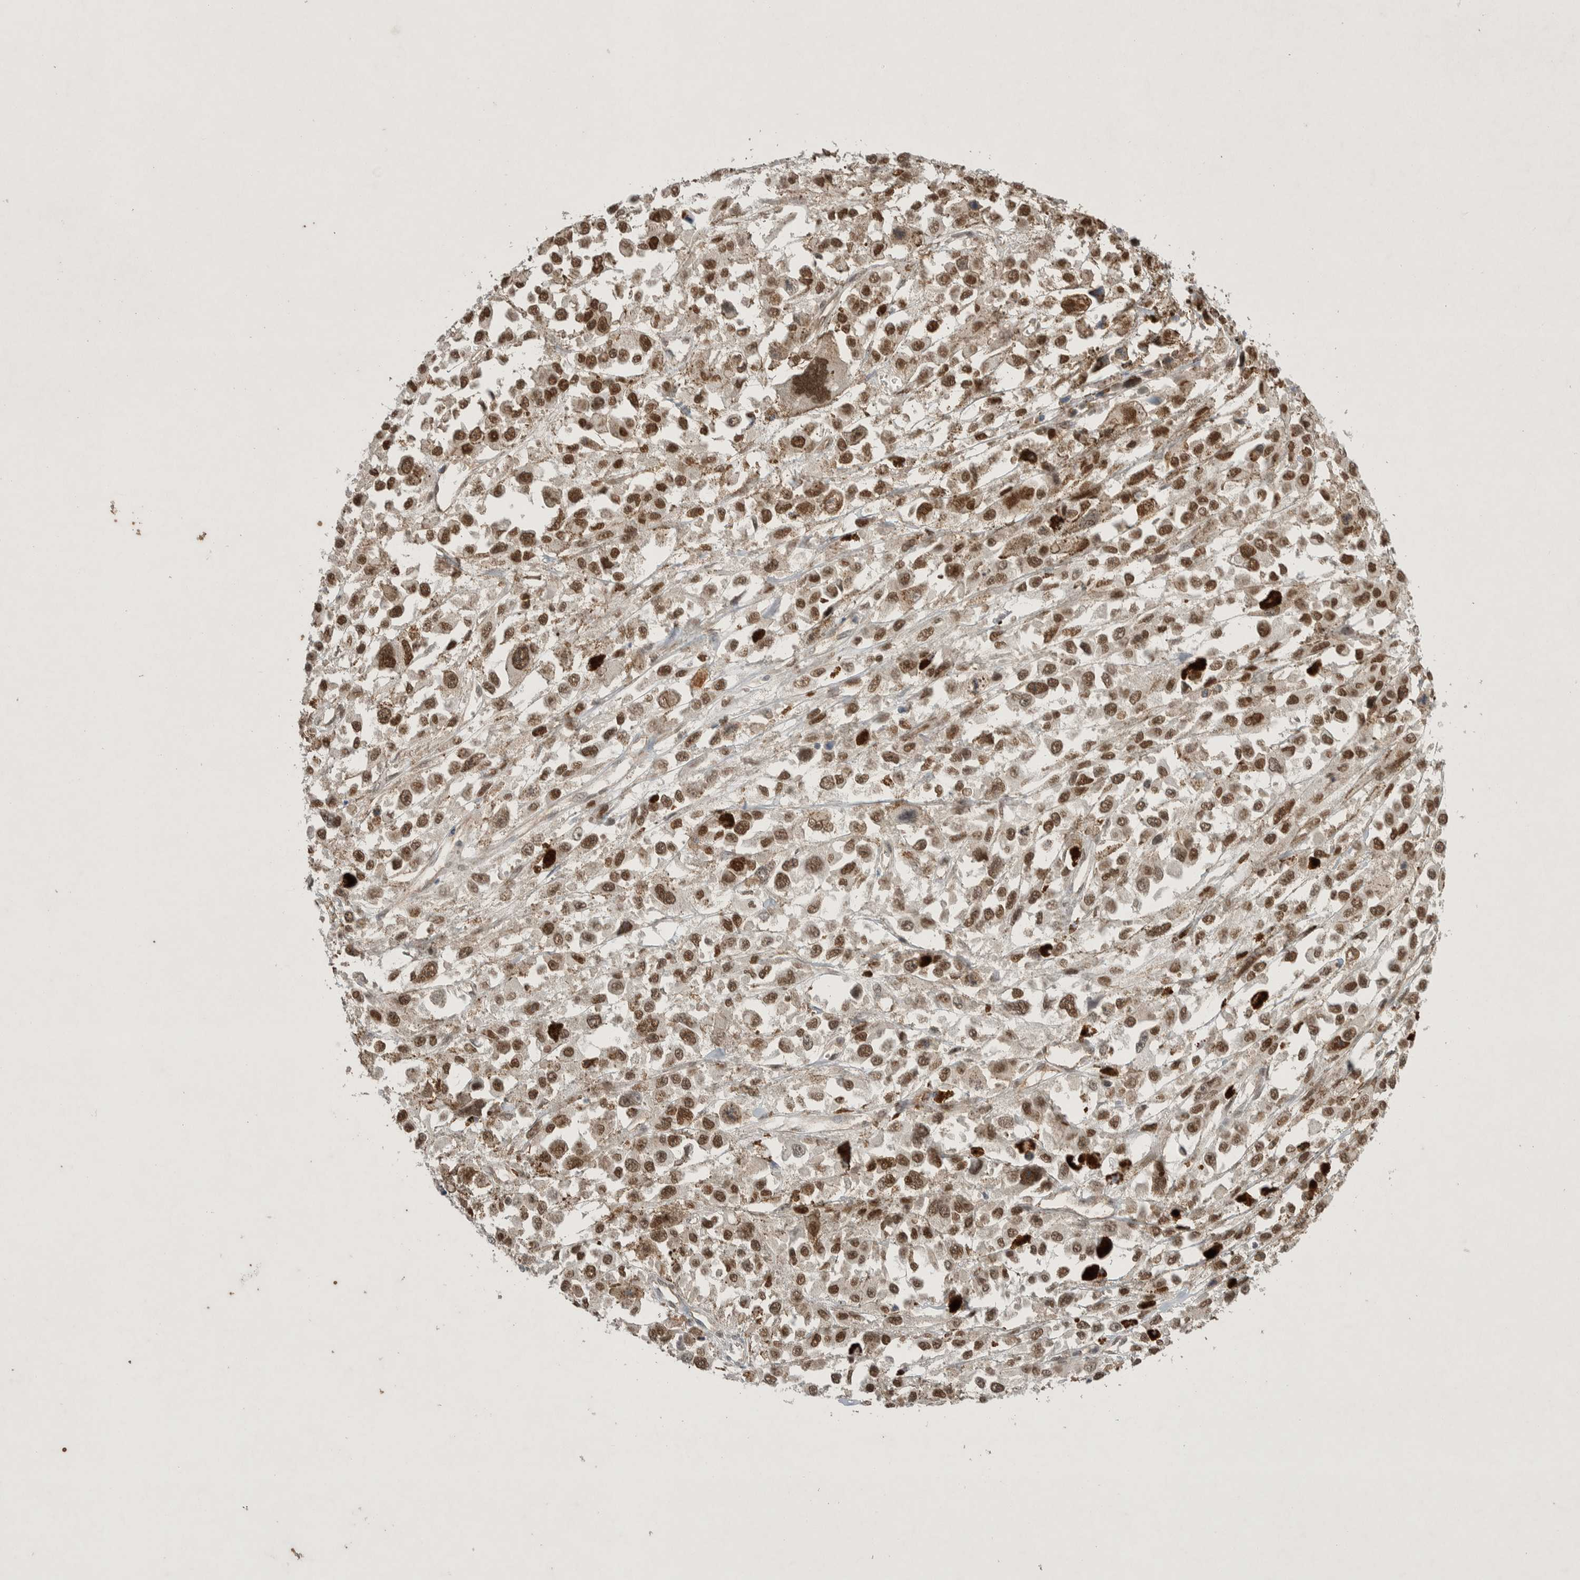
{"staining": {"intensity": "moderate", "quantity": ">75%", "location": "nuclear"}, "tissue": "melanoma", "cell_type": "Tumor cells", "image_type": "cancer", "snomed": [{"axis": "morphology", "description": "Malignant melanoma, Metastatic site"}, {"axis": "topography", "description": "Lymph node"}], "caption": "Immunohistochemistry of human malignant melanoma (metastatic site) displays medium levels of moderate nuclear staining in approximately >75% of tumor cells.", "gene": "ZNF704", "patient": {"sex": "male", "age": 59}}